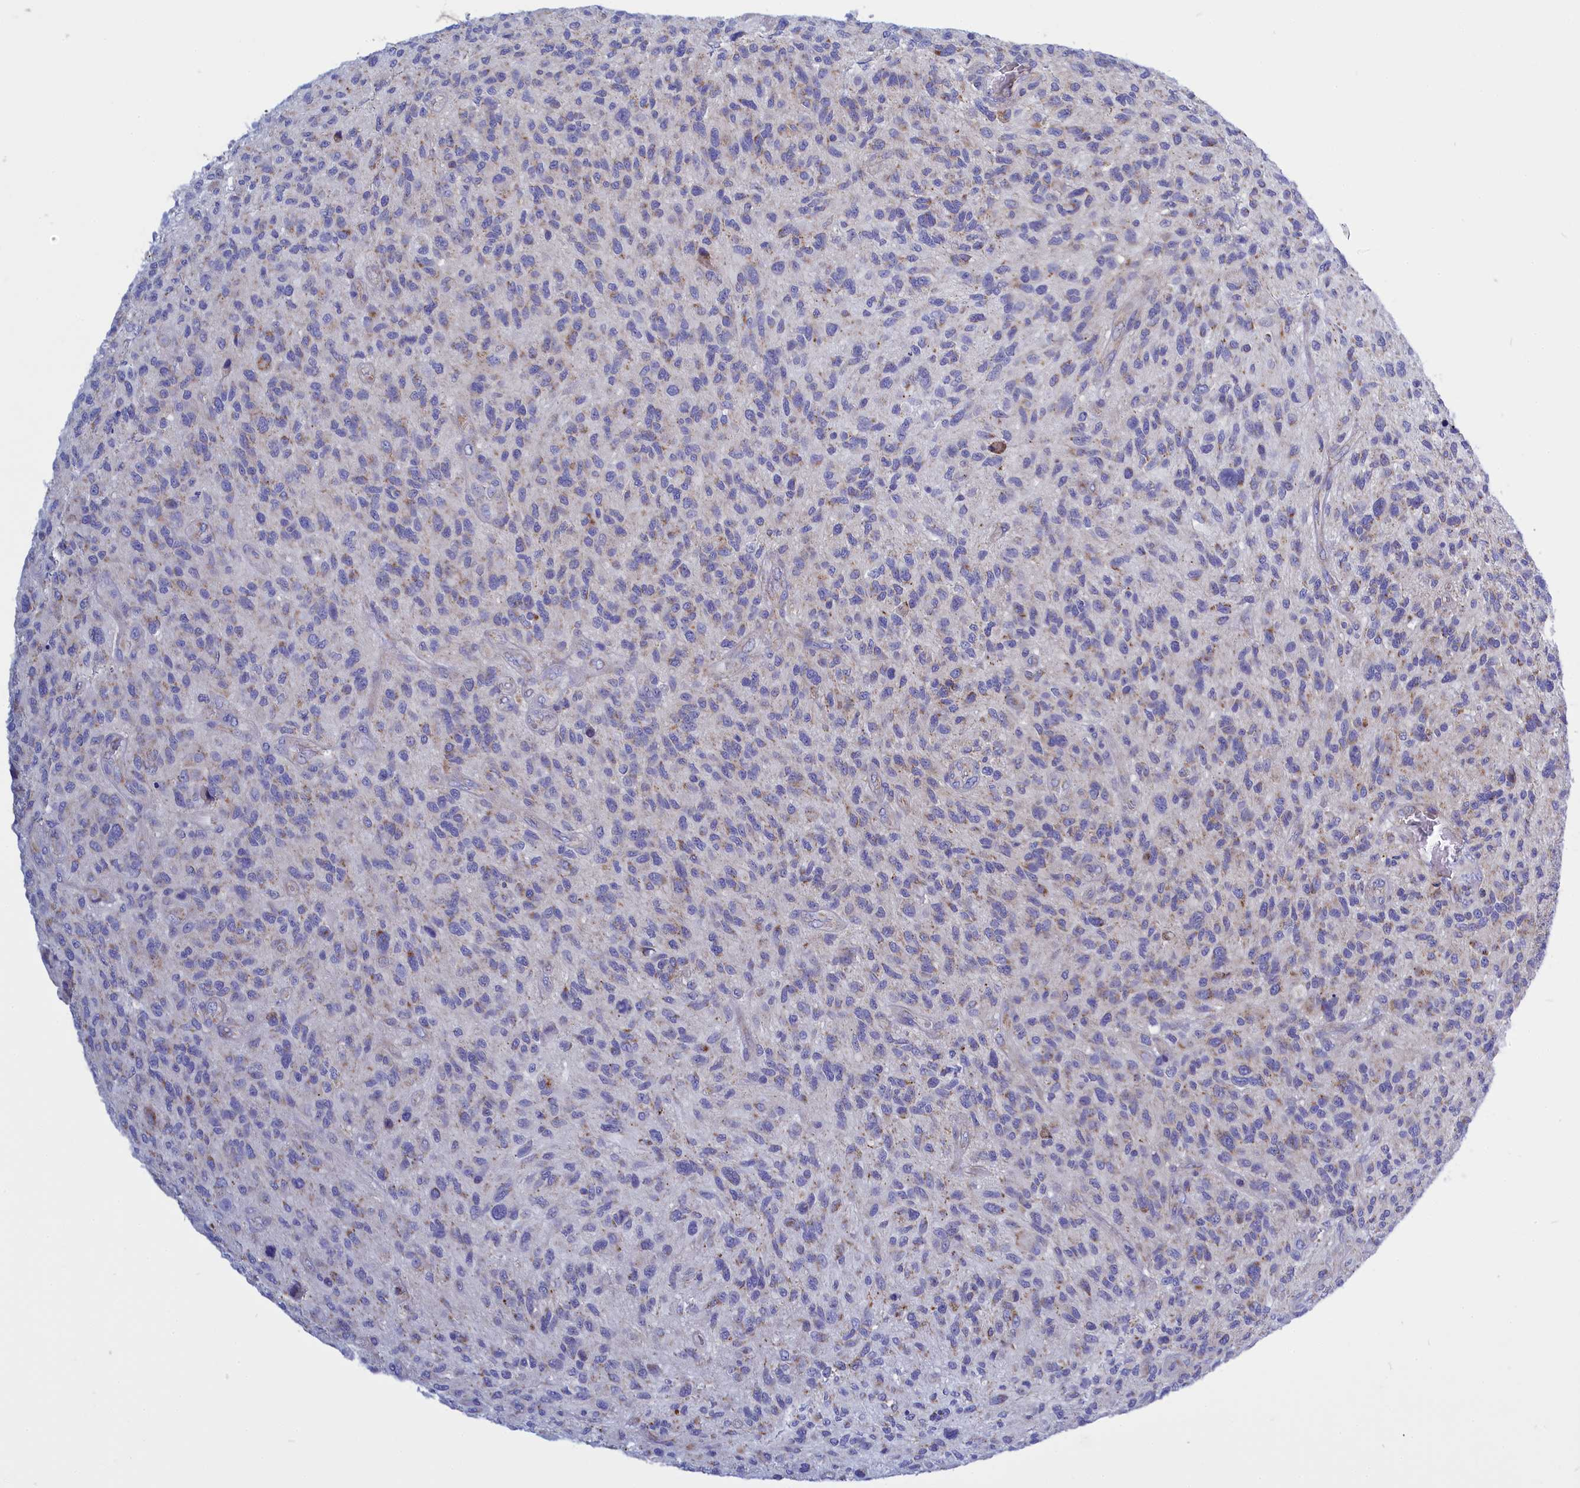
{"staining": {"intensity": "weak", "quantity": "<25%", "location": "cytoplasmic/membranous"}, "tissue": "glioma", "cell_type": "Tumor cells", "image_type": "cancer", "snomed": [{"axis": "morphology", "description": "Glioma, malignant, High grade"}, {"axis": "topography", "description": "Brain"}], "caption": "An immunohistochemistry image of glioma is shown. There is no staining in tumor cells of glioma.", "gene": "CCRL2", "patient": {"sex": "male", "age": 47}}